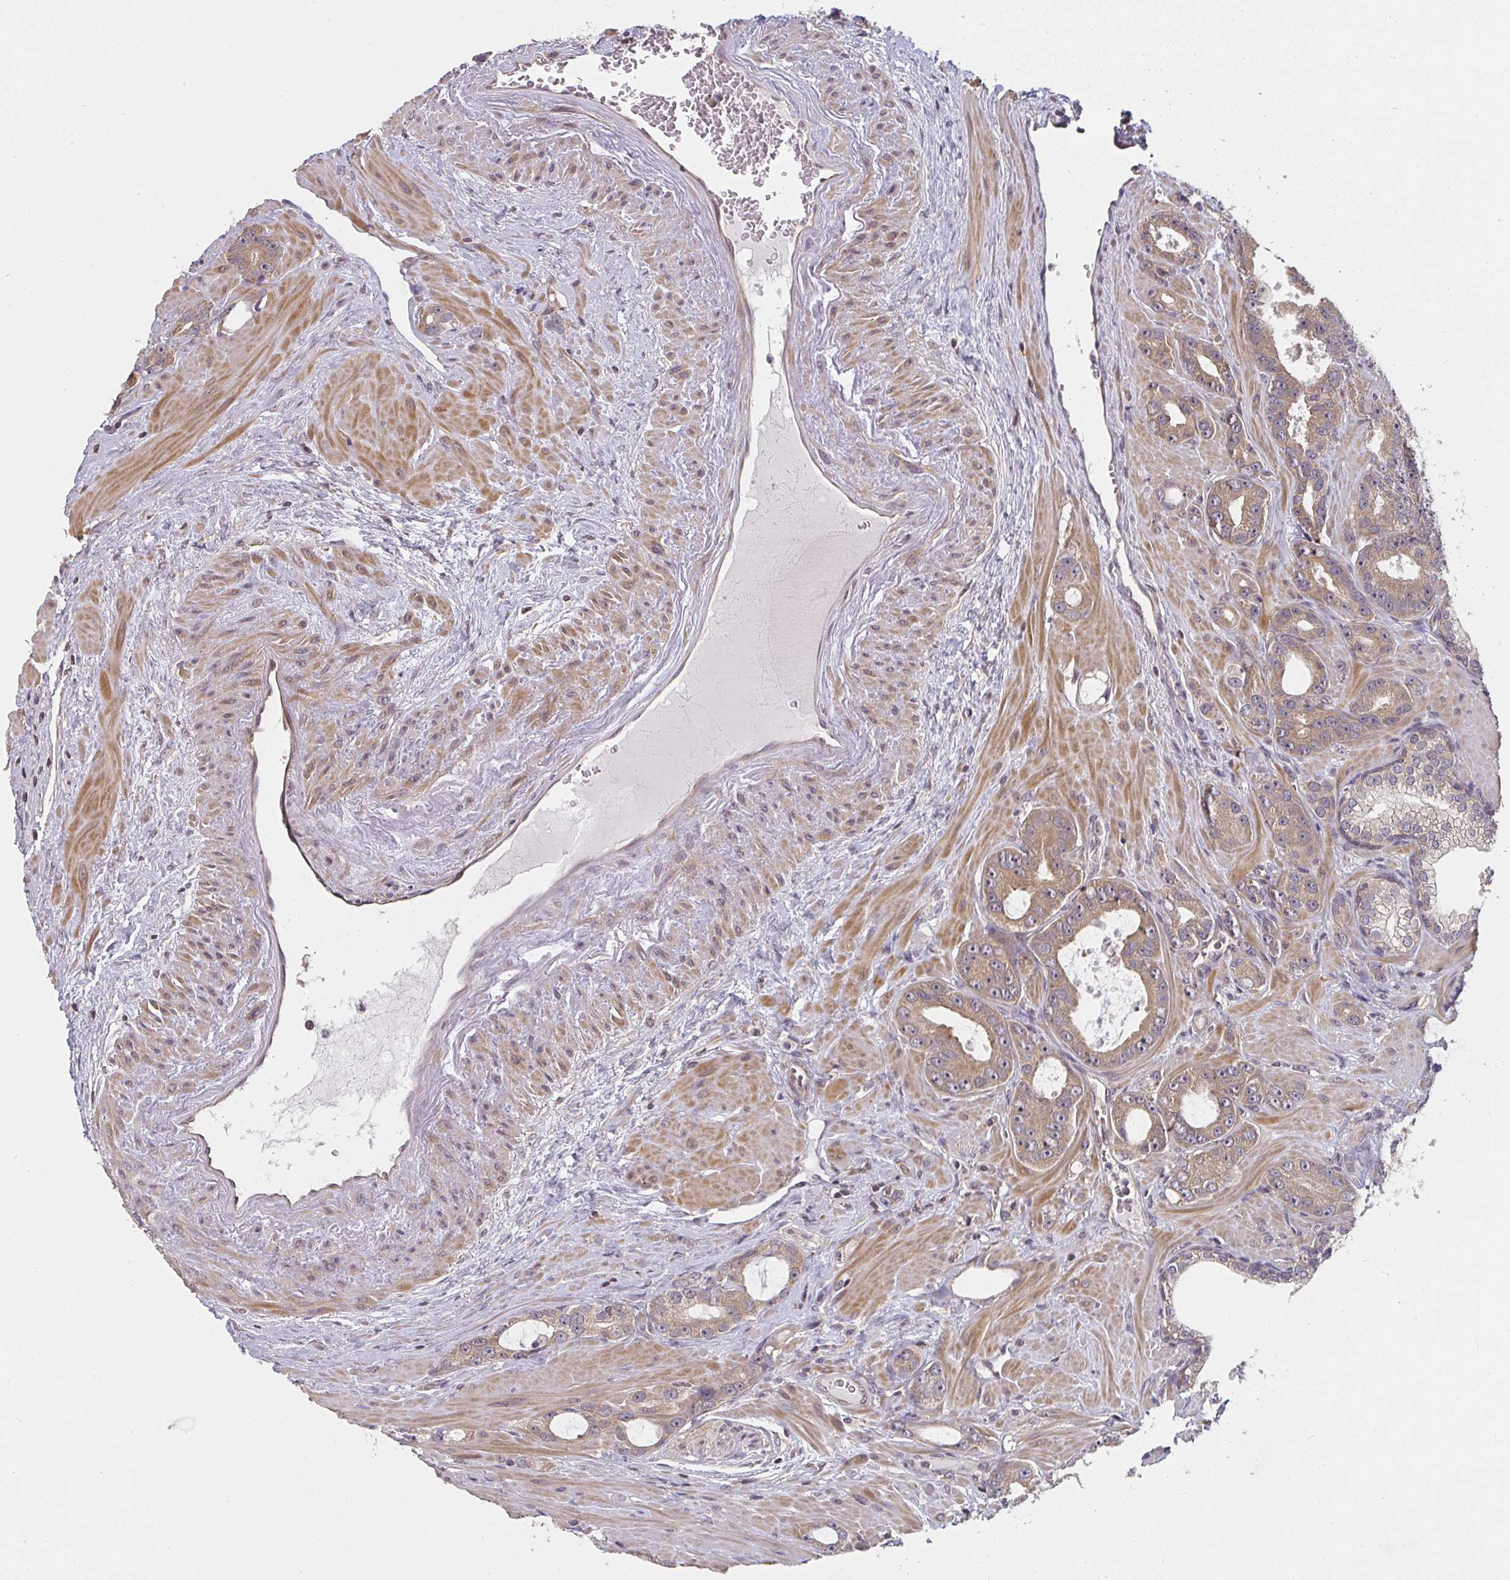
{"staining": {"intensity": "moderate", "quantity": ">75%", "location": "cytoplasmic/membranous"}, "tissue": "prostate cancer", "cell_type": "Tumor cells", "image_type": "cancer", "snomed": [{"axis": "morphology", "description": "Adenocarcinoma, High grade"}, {"axis": "topography", "description": "Prostate"}], "caption": "Protein staining of prostate cancer tissue displays moderate cytoplasmic/membranous staining in approximately >75% of tumor cells.", "gene": "RANGRF", "patient": {"sex": "male", "age": 65}}